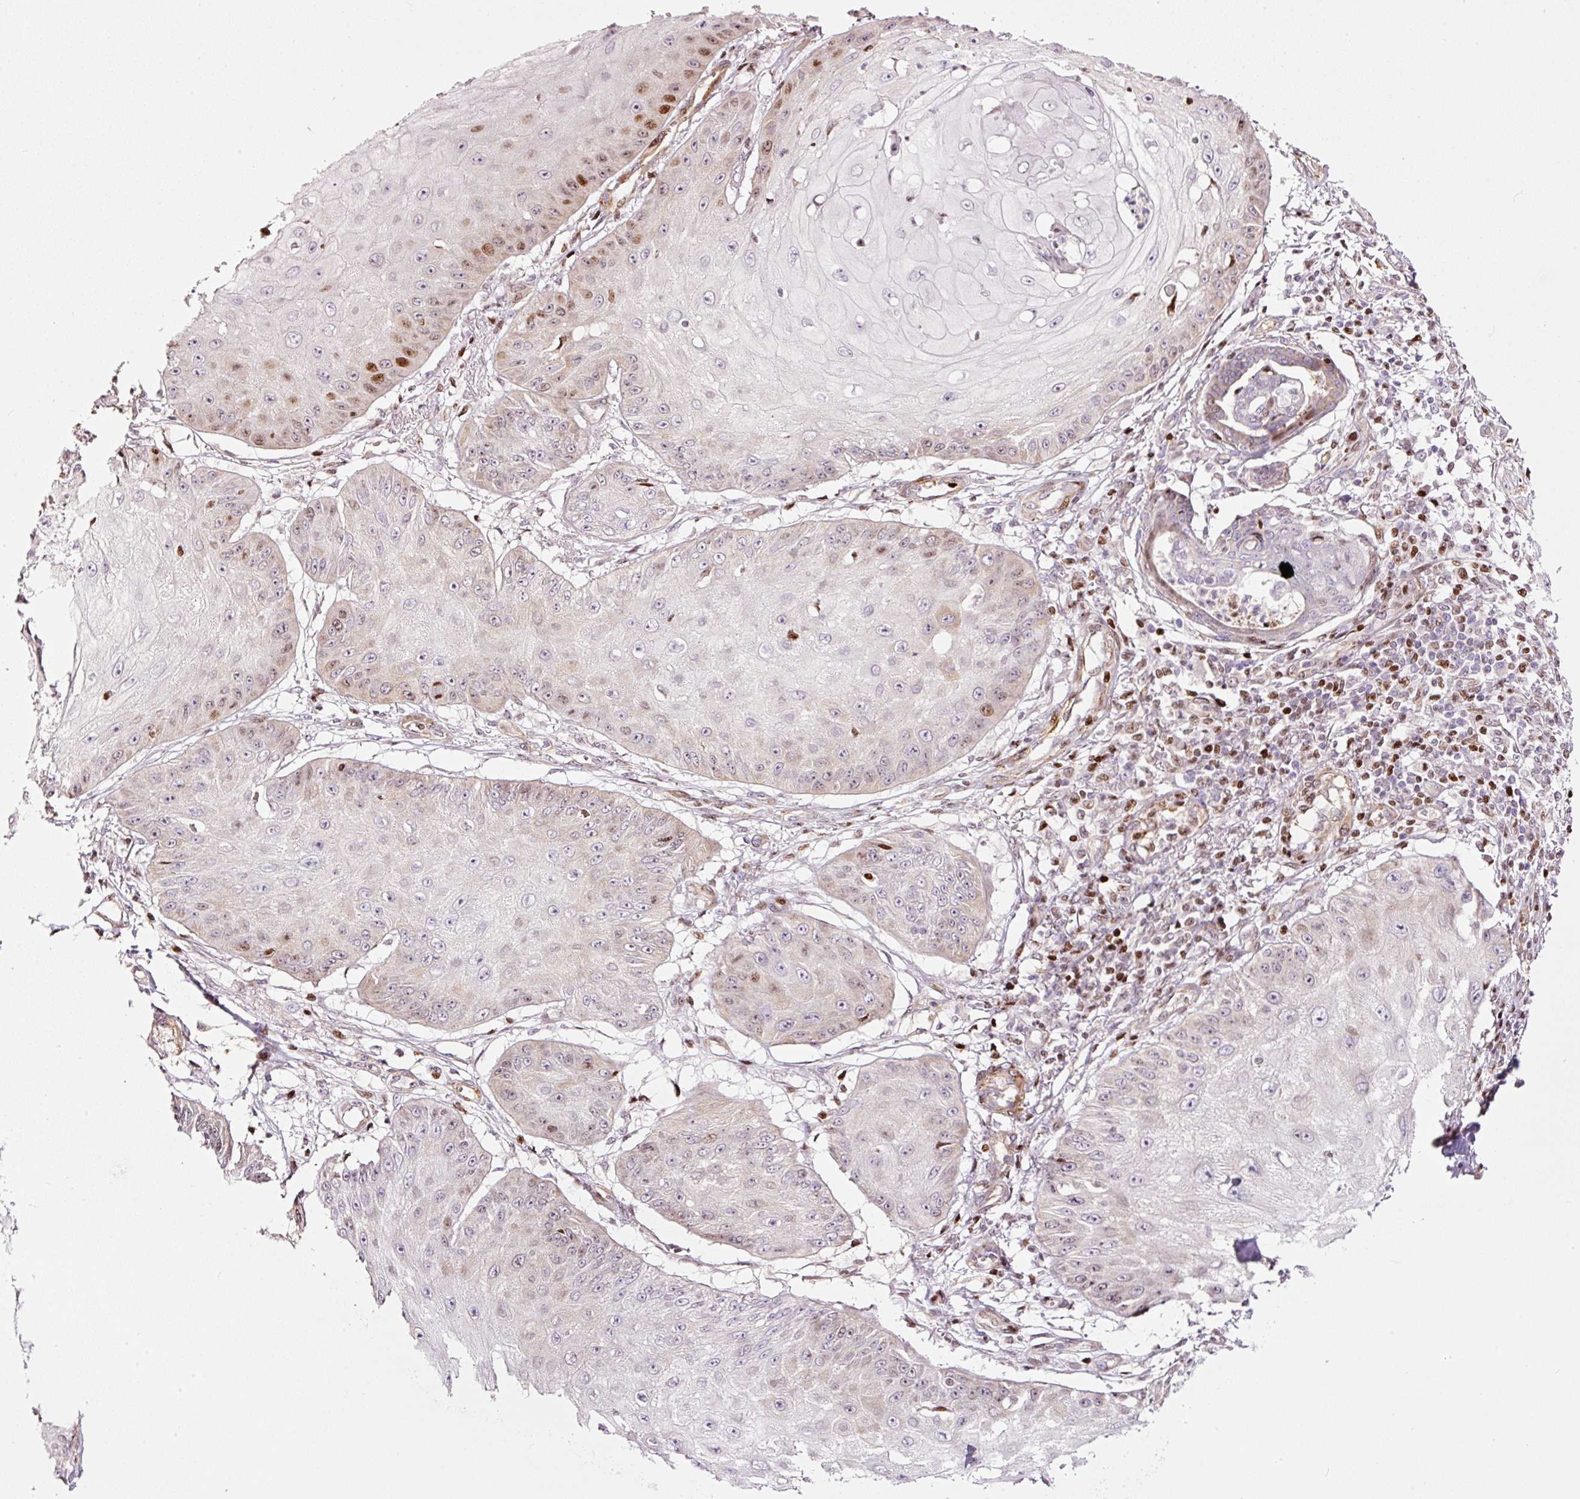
{"staining": {"intensity": "moderate", "quantity": "<25%", "location": "nuclear"}, "tissue": "skin cancer", "cell_type": "Tumor cells", "image_type": "cancer", "snomed": [{"axis": "morphology", "description": "Squamous cell carcinoma, NOS"}, {"axis": "topography", "description": "Skin"}], "caption": "Human skin squamous cell carcinoma stained with a brown dye reveals moderate nuclear positive expression in about <25% of tumor cells.", "gene": "TMEM8B", "patient": {"sex": "male", "age": 70}}